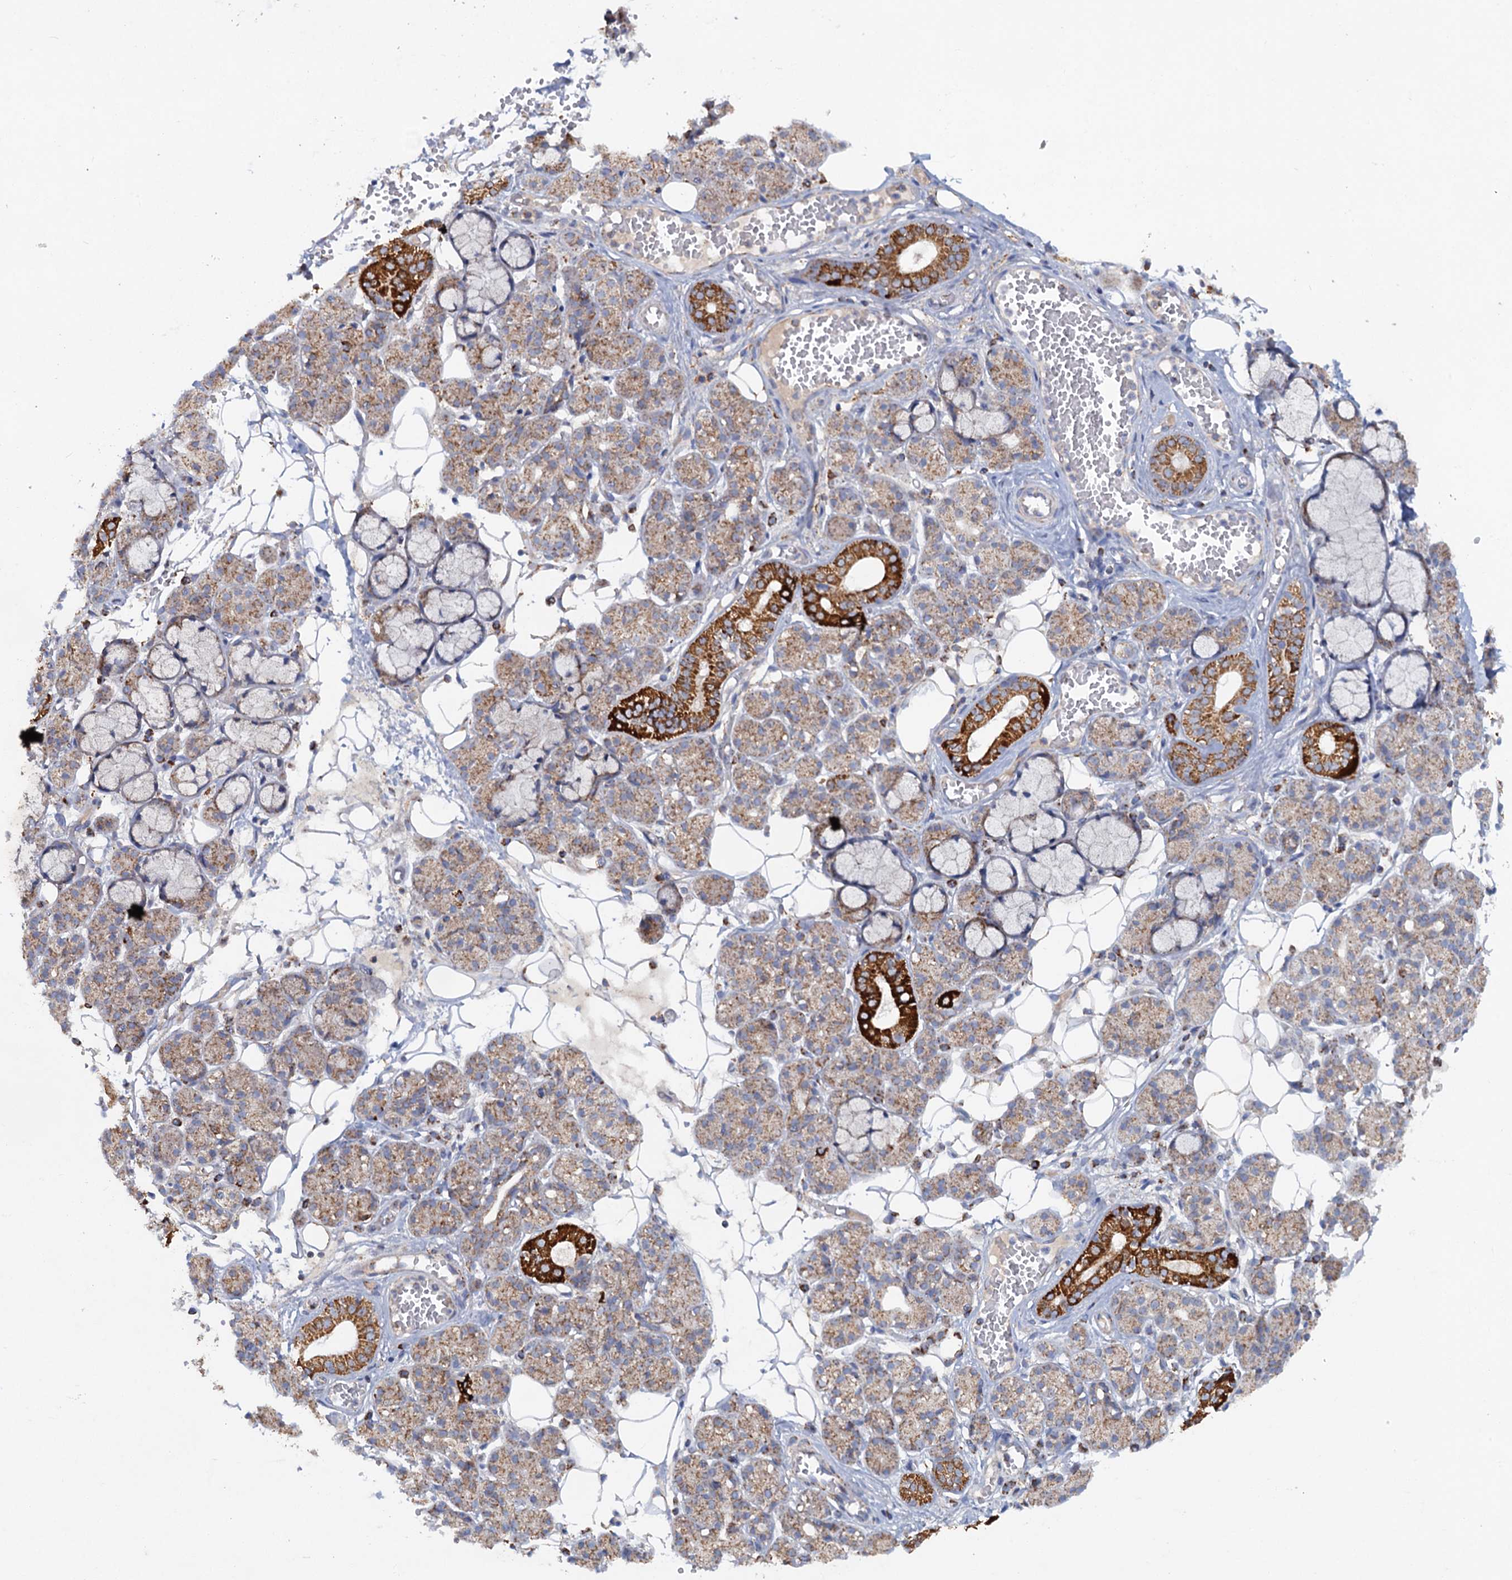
{"staining": {"intensity": "strong", "quantity": "25%-75%", "location": "cytoplasmic/membranous"}, "tissue": "salivary gland", "cell_type": "Glandular cells", "image_type": "normal", "snomed": [{"axis": "morphology", "description": "Normal tissue, NOS"}, {"axis": "topography", "description": "Salivary gland"}], "caption": "Immunohistochemistry (IHC) of normal human salivary gland exhibits high levels of strong cytoplasmic/membranous staining in approximately 25%-75% of glandular cells.", "gene": "GTPBP3", "patient": {"sex": "male", "age": 63}}